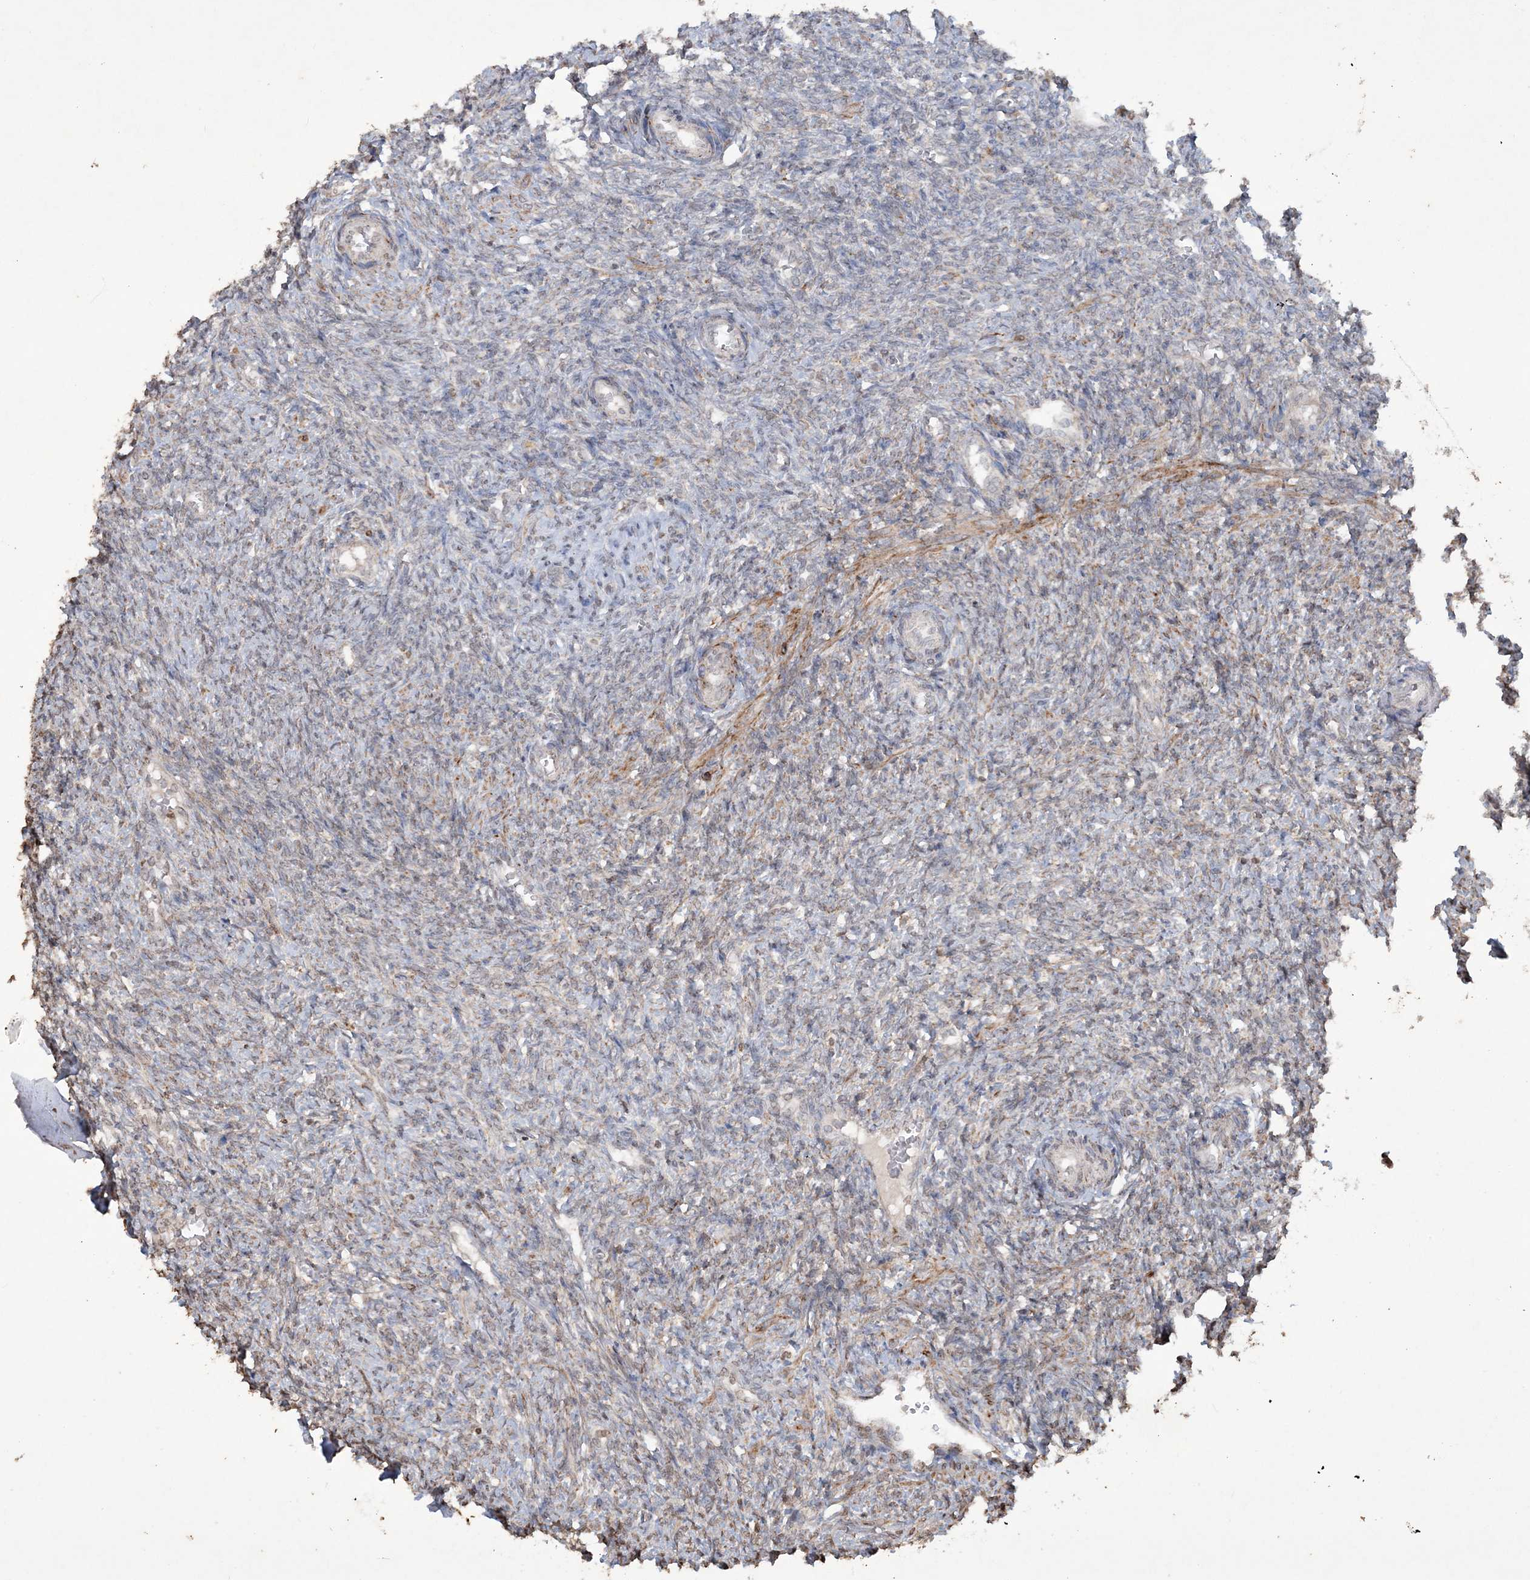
{"staining": {"intensity": "weak", "quantity": "<25%", "location": "cytoplasmic/membranous,nuclear"}, "tissue": "ovary", "cell_type": "Ovarian stroma cells", "image_type": "normal", "snomed": [{"axis": "morphology", "description": "Normal tissue, NOS"}, {"axis": "topography", "description": "Ovary"}], "caption": "This is a micrograph of immunohistochemistry (IHC) staining of unremarkable ovary, which shows no staining in ovarian stroma cells. (Stains: DAB (3,3'-diaminobenzidine) IHC with hematoxylin counter stain, Microscopy: brightfield microscopy at high magnification).", "gene": "TTC7A", "patient": {"sex": "female", "age": 41}}